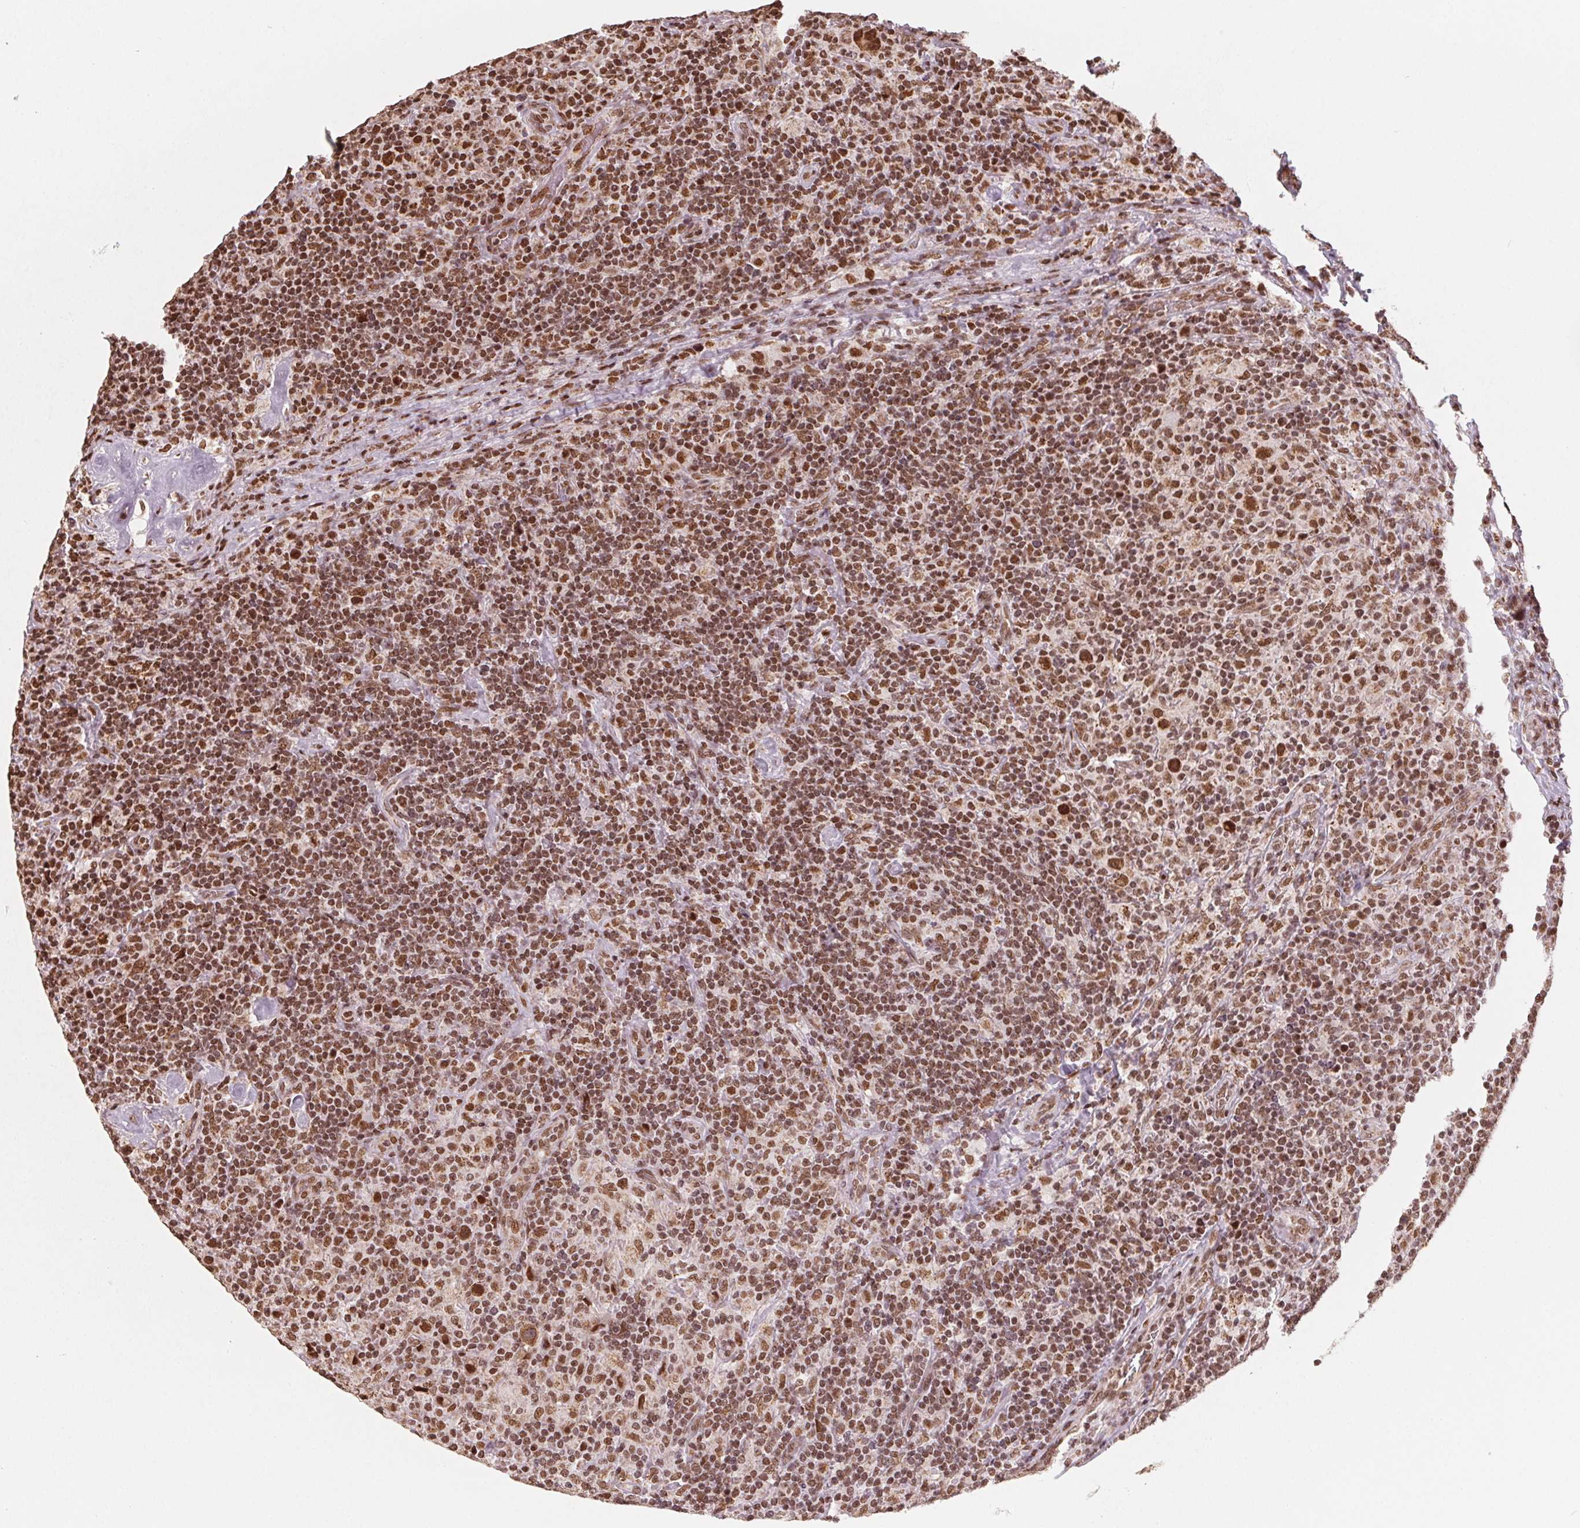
{"staining": {"intensity": "strong", "quantity": ">75%", "location": "nuclear"}, "tissue": "lymphoma", "cell_type": "Tumor cells", "image_type": "cancer", "snomed": [{"axis": "morphology", "description": "Hodgkin's disease, NOS"}, {"axis": "topography", "description": "Lymph node"}], "caption": "Human lymphoma stained for a protein (brown) shows strong nuclear positive expression in approximately >75% of tumor cells.", "gene": "TOPORS", "patient": {"sex": "male", "age": 70}}